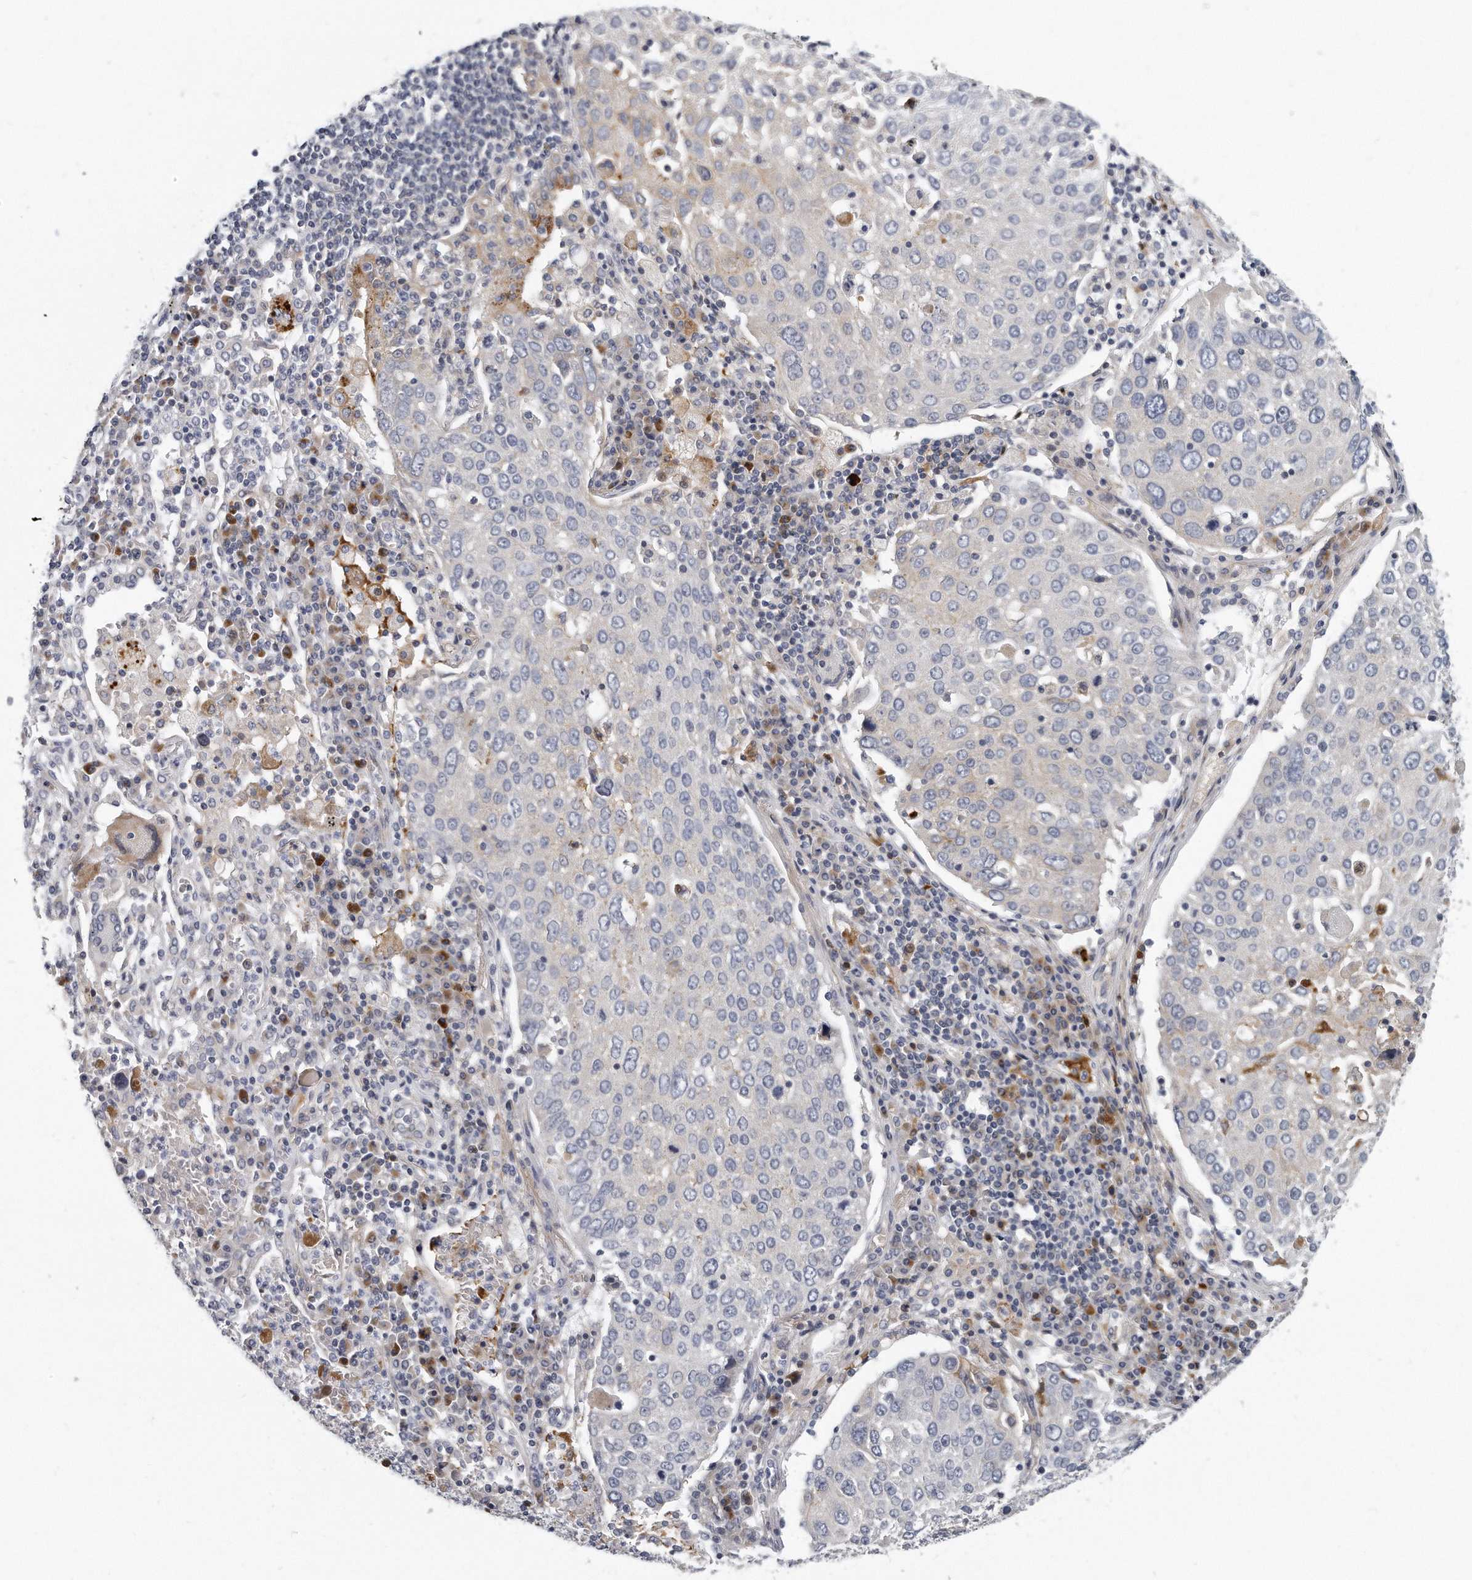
{"staining": {"intensity": "negative", "quantity": "none", "location": "none"}, "tissue": "lung cancer", "cell_type": "Tumor cells", "image_type": "cancer", "snomed": [{"axis": "morphology", "description": "Squamous cell carcinoma, NOS"}, {"axis": "topography", "description": "Lung"}], "caption": "There is no significant expression in tumor cells of lung cancer (squamous cell carcinoma).", "gene": "PLEKHA6", "patient": {"sex": "male", "age": 65}}